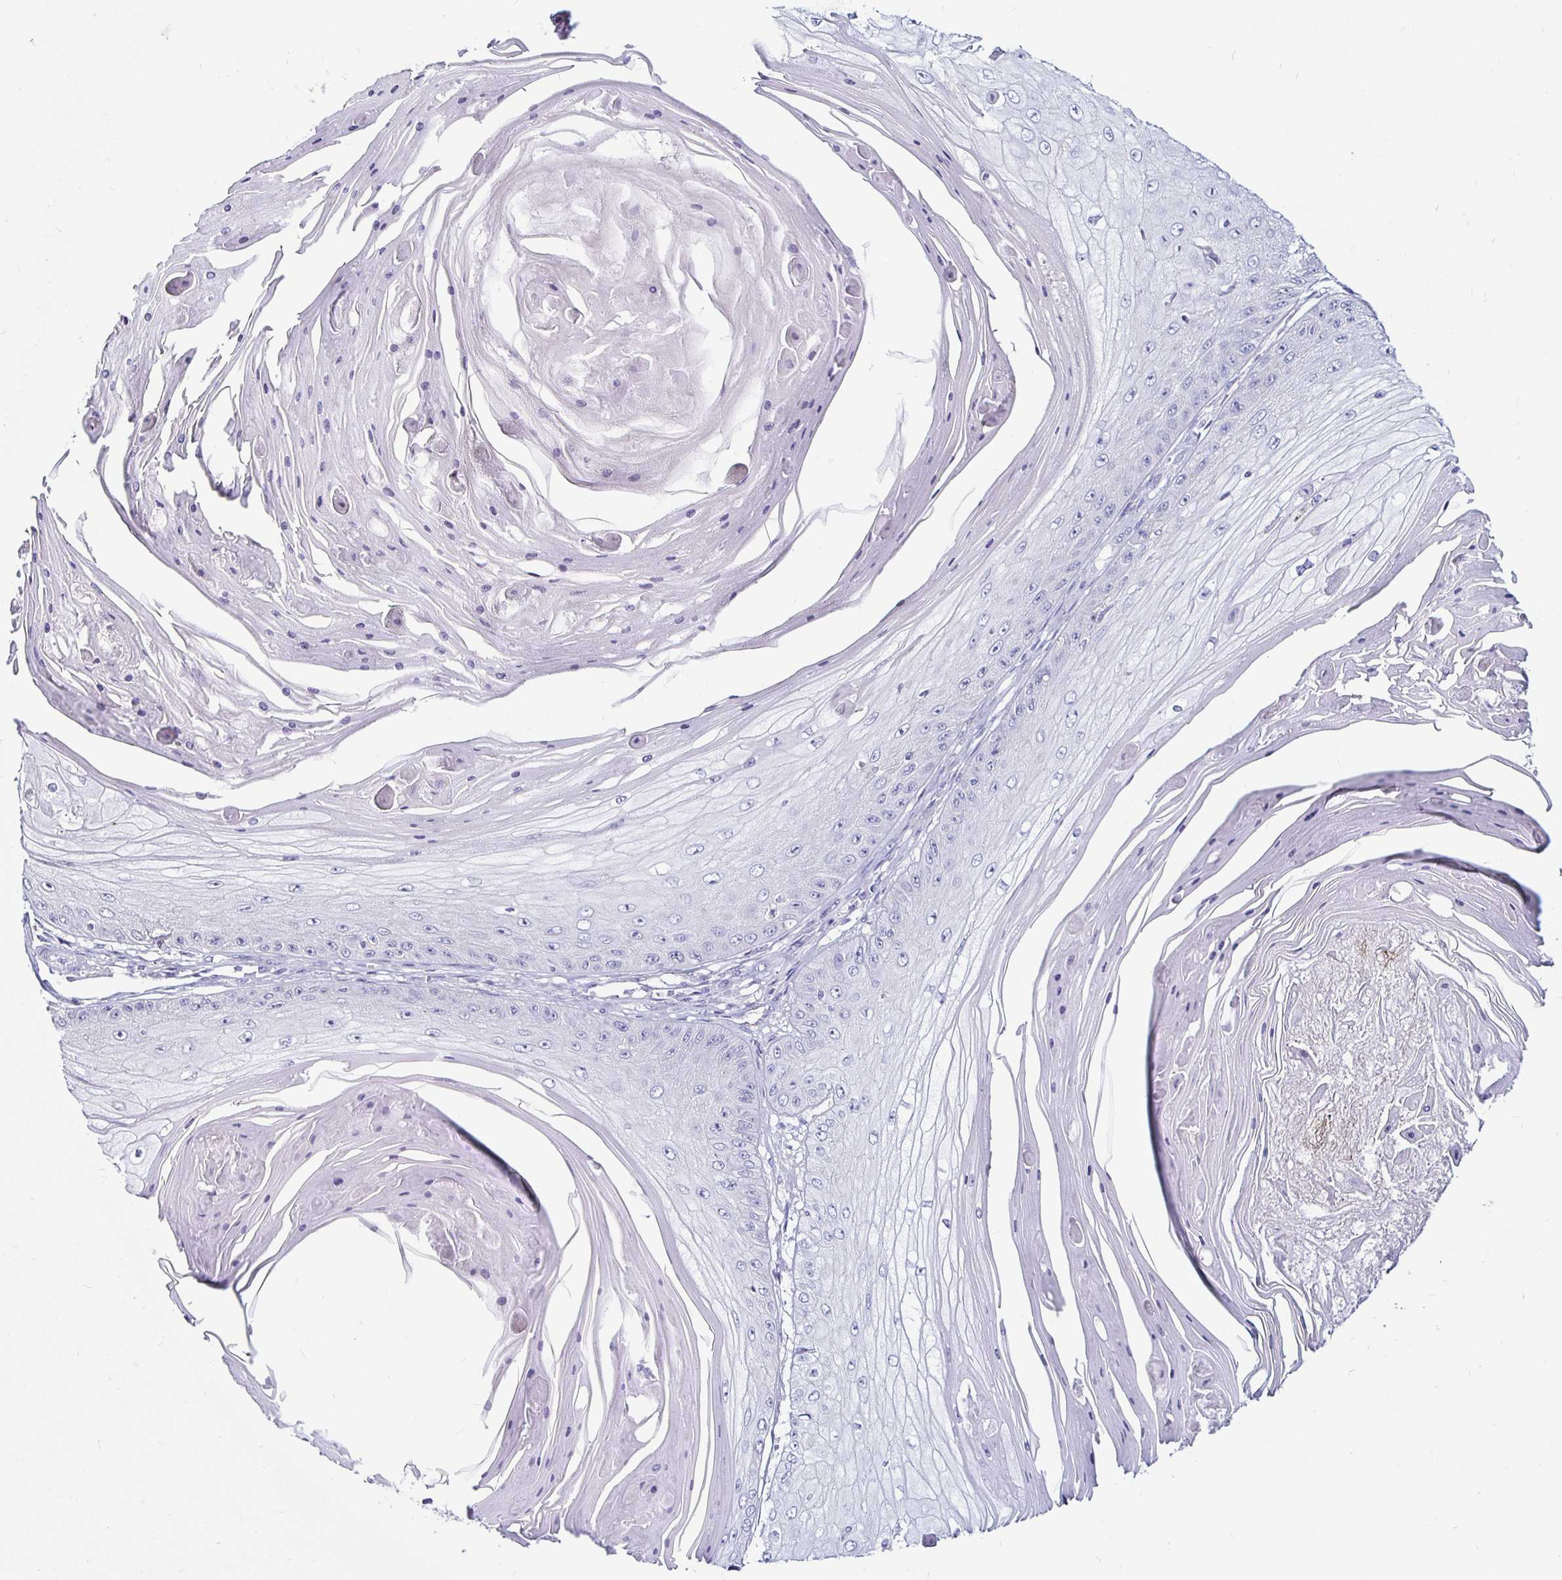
{"staining": {"intensity": "negative", "quantity": "none", "location": "none"}, "tissue": "skin cancer", "cell_type": "Tumor cells", "image_type": "cancer", "snomed": [{"axis": "morphology", "description": "Squamous cell carcinoma, NOS"}, {"axis": "topography", "description": "Skin"}], "caption": "Tumor cells are negative for protein expression in human skin squamous cell carcinoma.", "gene": "SIRPA", "patient": {"sex": "male", "age": 70}}